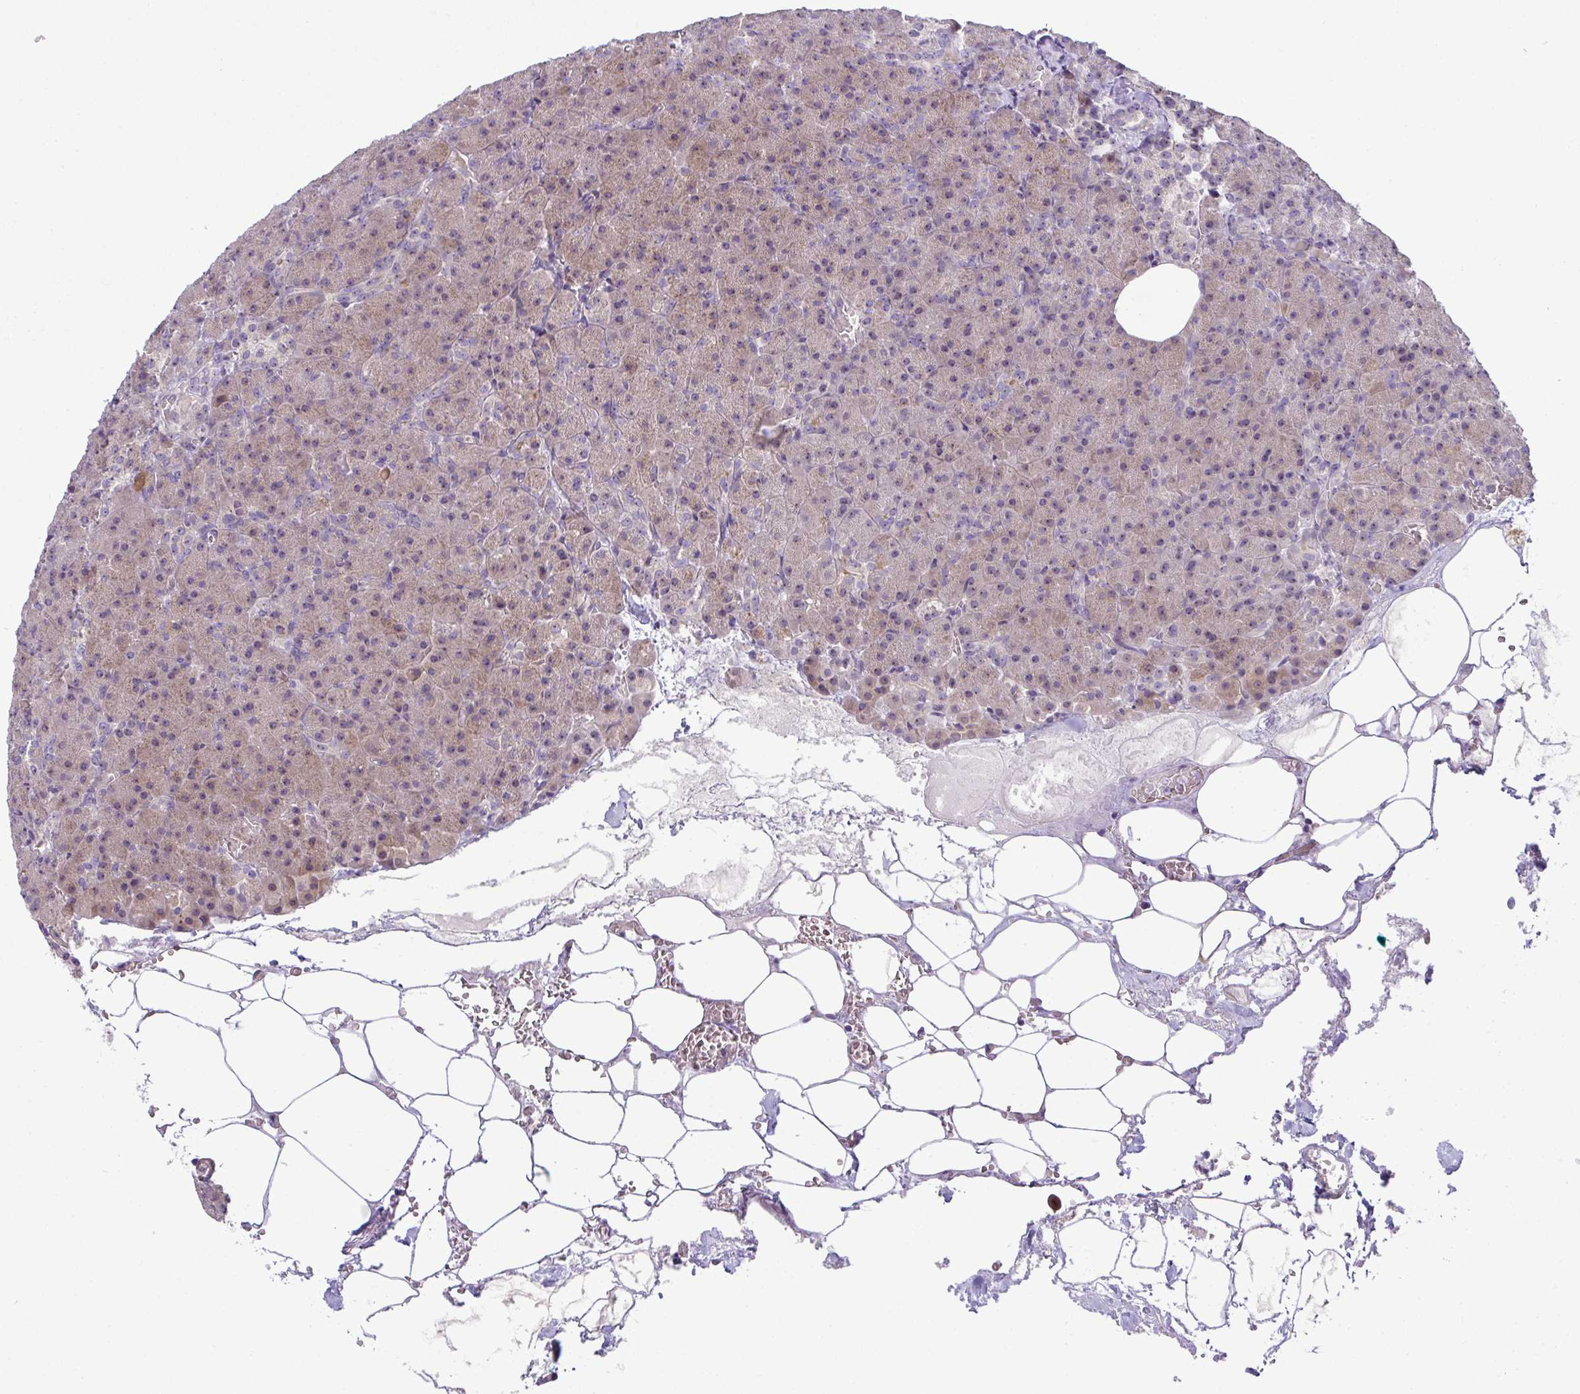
{"staining": {"intensity": "weak", "quantity": "25%-75%", "location": "cytoplasmic/membranous,nuclear"}, "tissue": "pancreas", "cell_type": "Exocrine glandular cells", "image_type": "normal", "snomed": [{"axis": "morphology", "description": "Normal tissue, NOS"}, {"axis": "topography", "description": "Pancreas"}], "caption": "Immunohistochemical staining of normal human pancreas displays low levels of weak cytoplasmic/membranous,nuclear positivity in about 25%-75% of exocrine glandular cells.", "gene": "NT5C1A", "patient": {"sex": "female", "age": 74}}